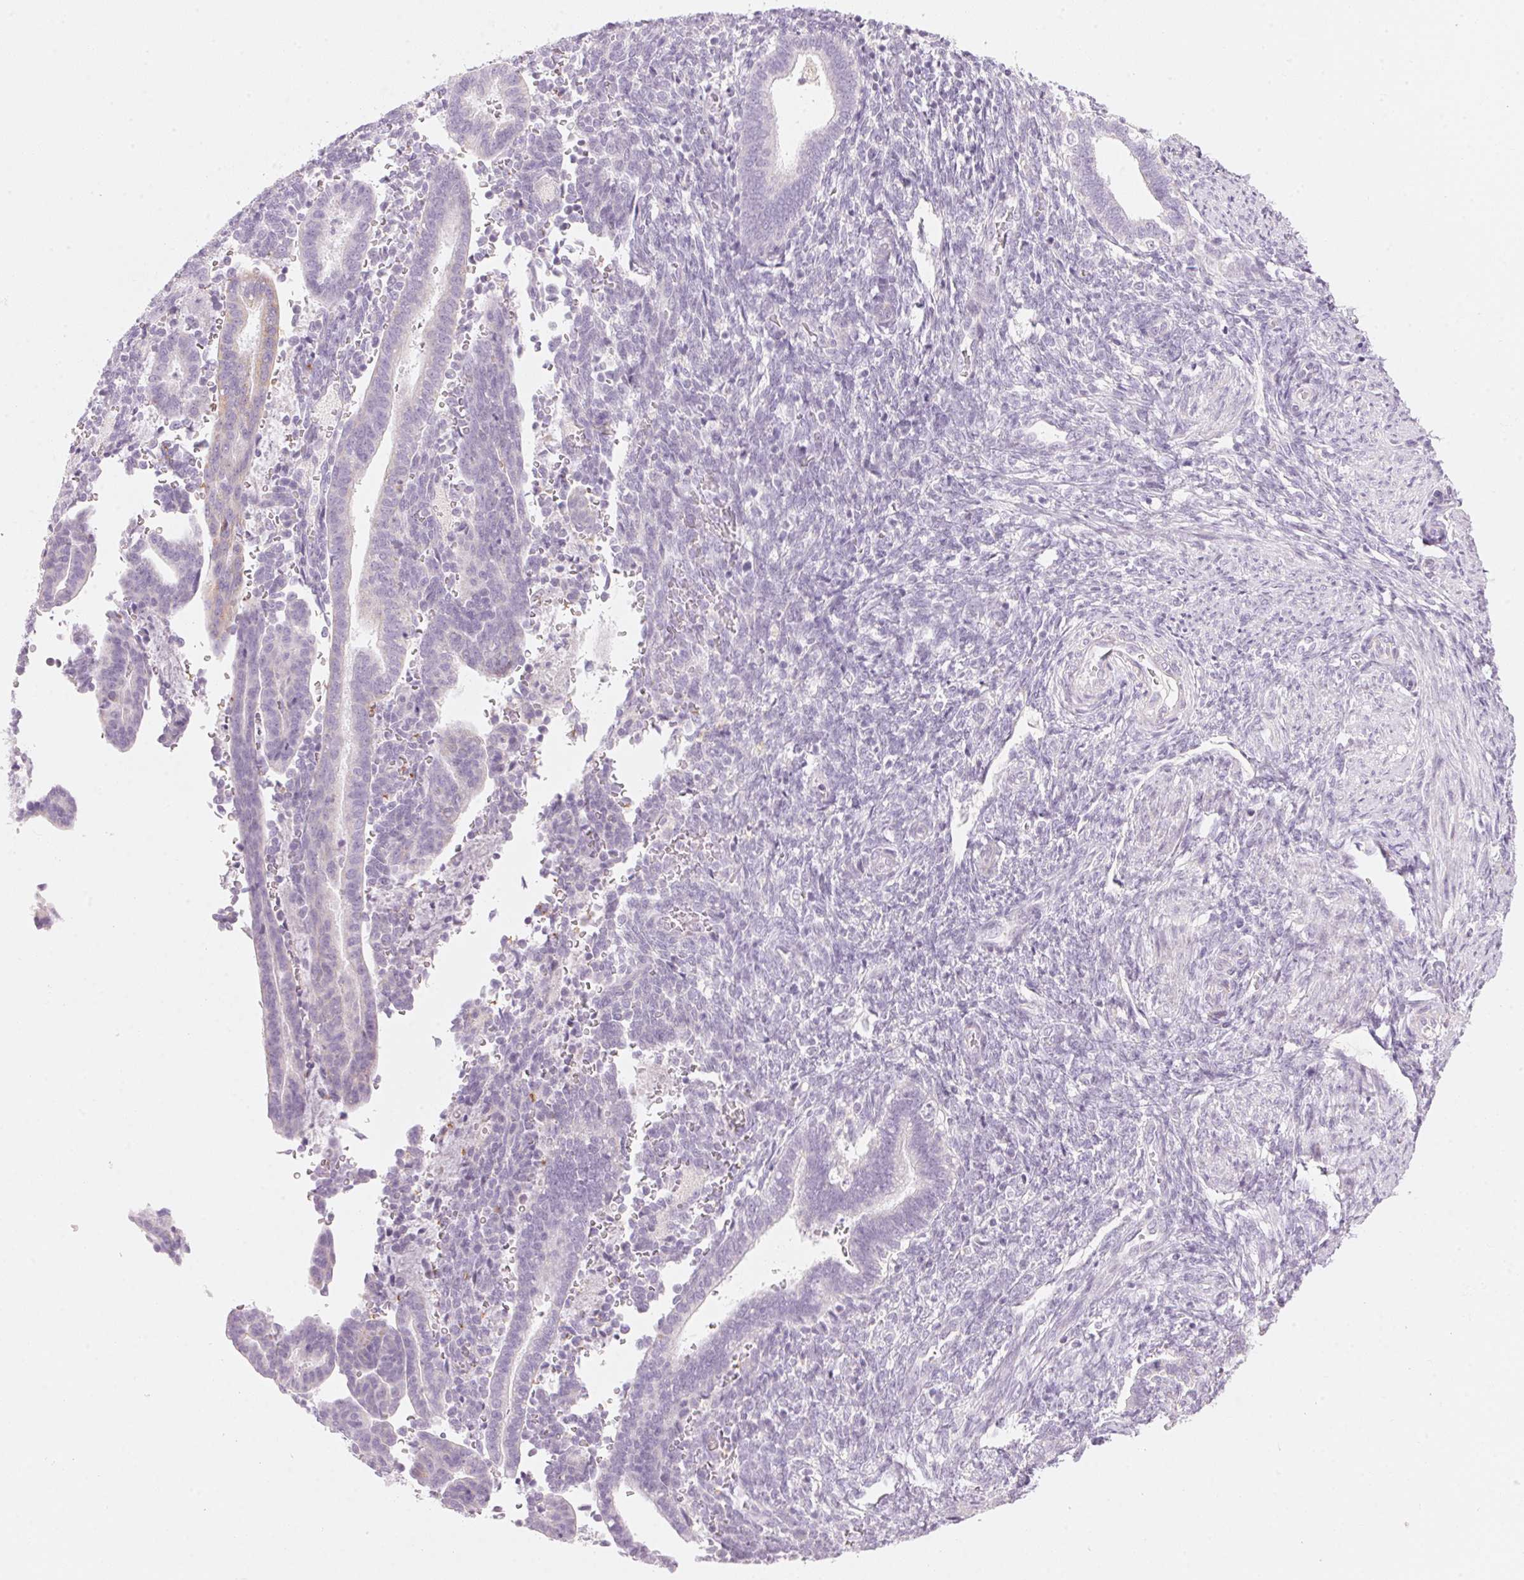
{"staining": {"intensity": "negative", "quantity": "none", "location": "none"}, "tissue": "endometrium", "cell_type": "Cells in endometrial stroma", "image_type": "normal", "snomed": [{"axis": "morphology", "description": "Normal tissue, NOS"}, {"axis": "topography", "description": "Endometrium"}], "caption": "Image shows no significant protein staining in cells in endometrial stroma of unremarkable endometrium.", "gene": "HOXB13", "patient": {"sex": "female", "age": 34}}